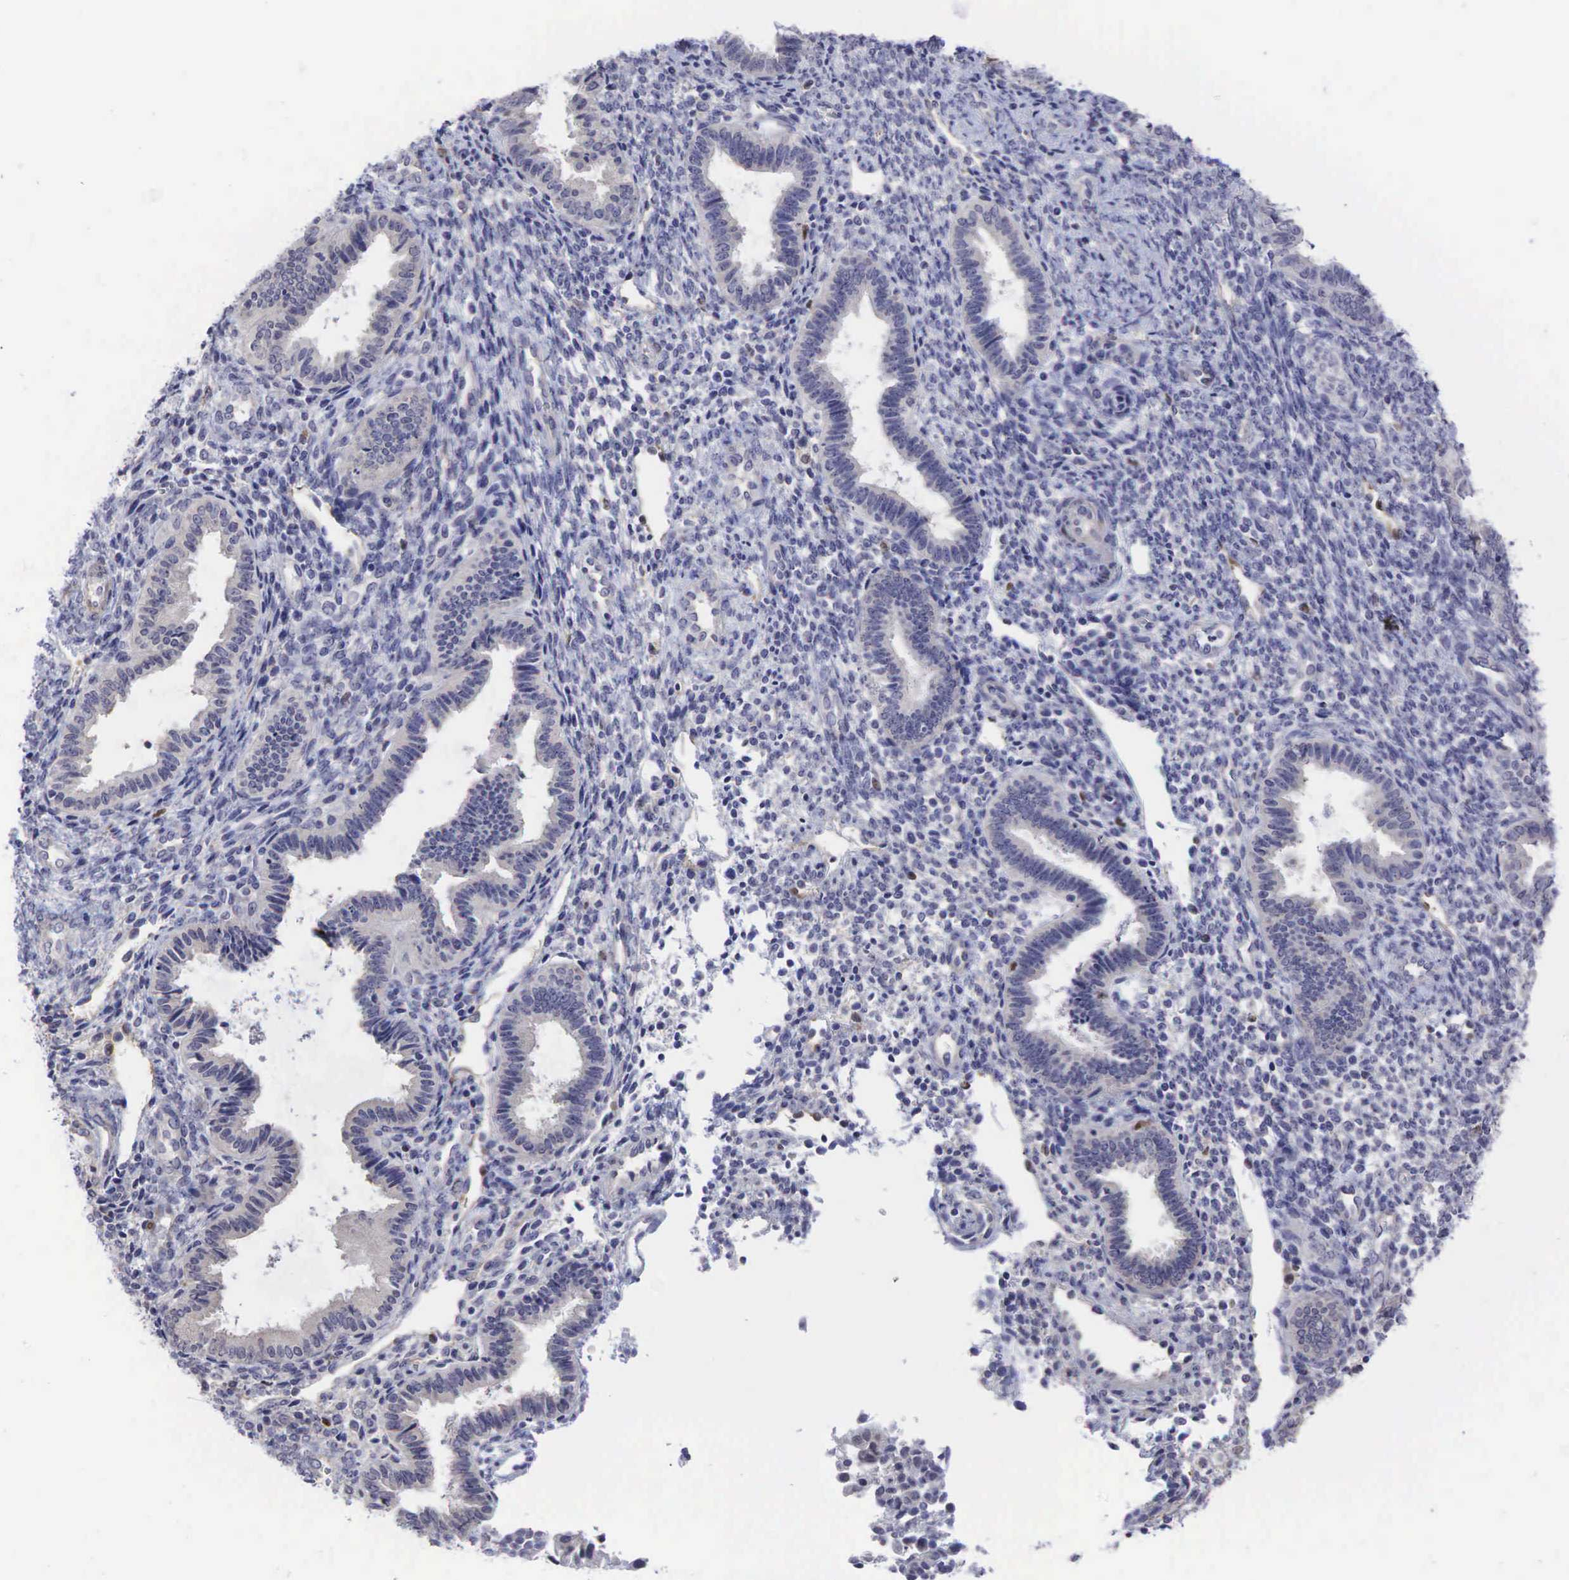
{"staining": {"intensity": "negative", "quantity": "none", "location": "none"}, "tissue": "endometrium", "cell_type": "Cells in endometrial stroma", "image_type": "normal", "snomed": [{"axis": "morphology", "description": "Normal tissue, NOS"}, {"axis": "topography", "description": "Endometrium"}], "caption": "Immunohistochemistry (IHC) image of unremarkable endometrium: endometrium stained with DAB (3,3'-diaminobenzidine) demonstrates no significant protein expression in cells in endometrial stroma.", "gene": "CCND1", "patient": {"sex": "female", "age": 36}}